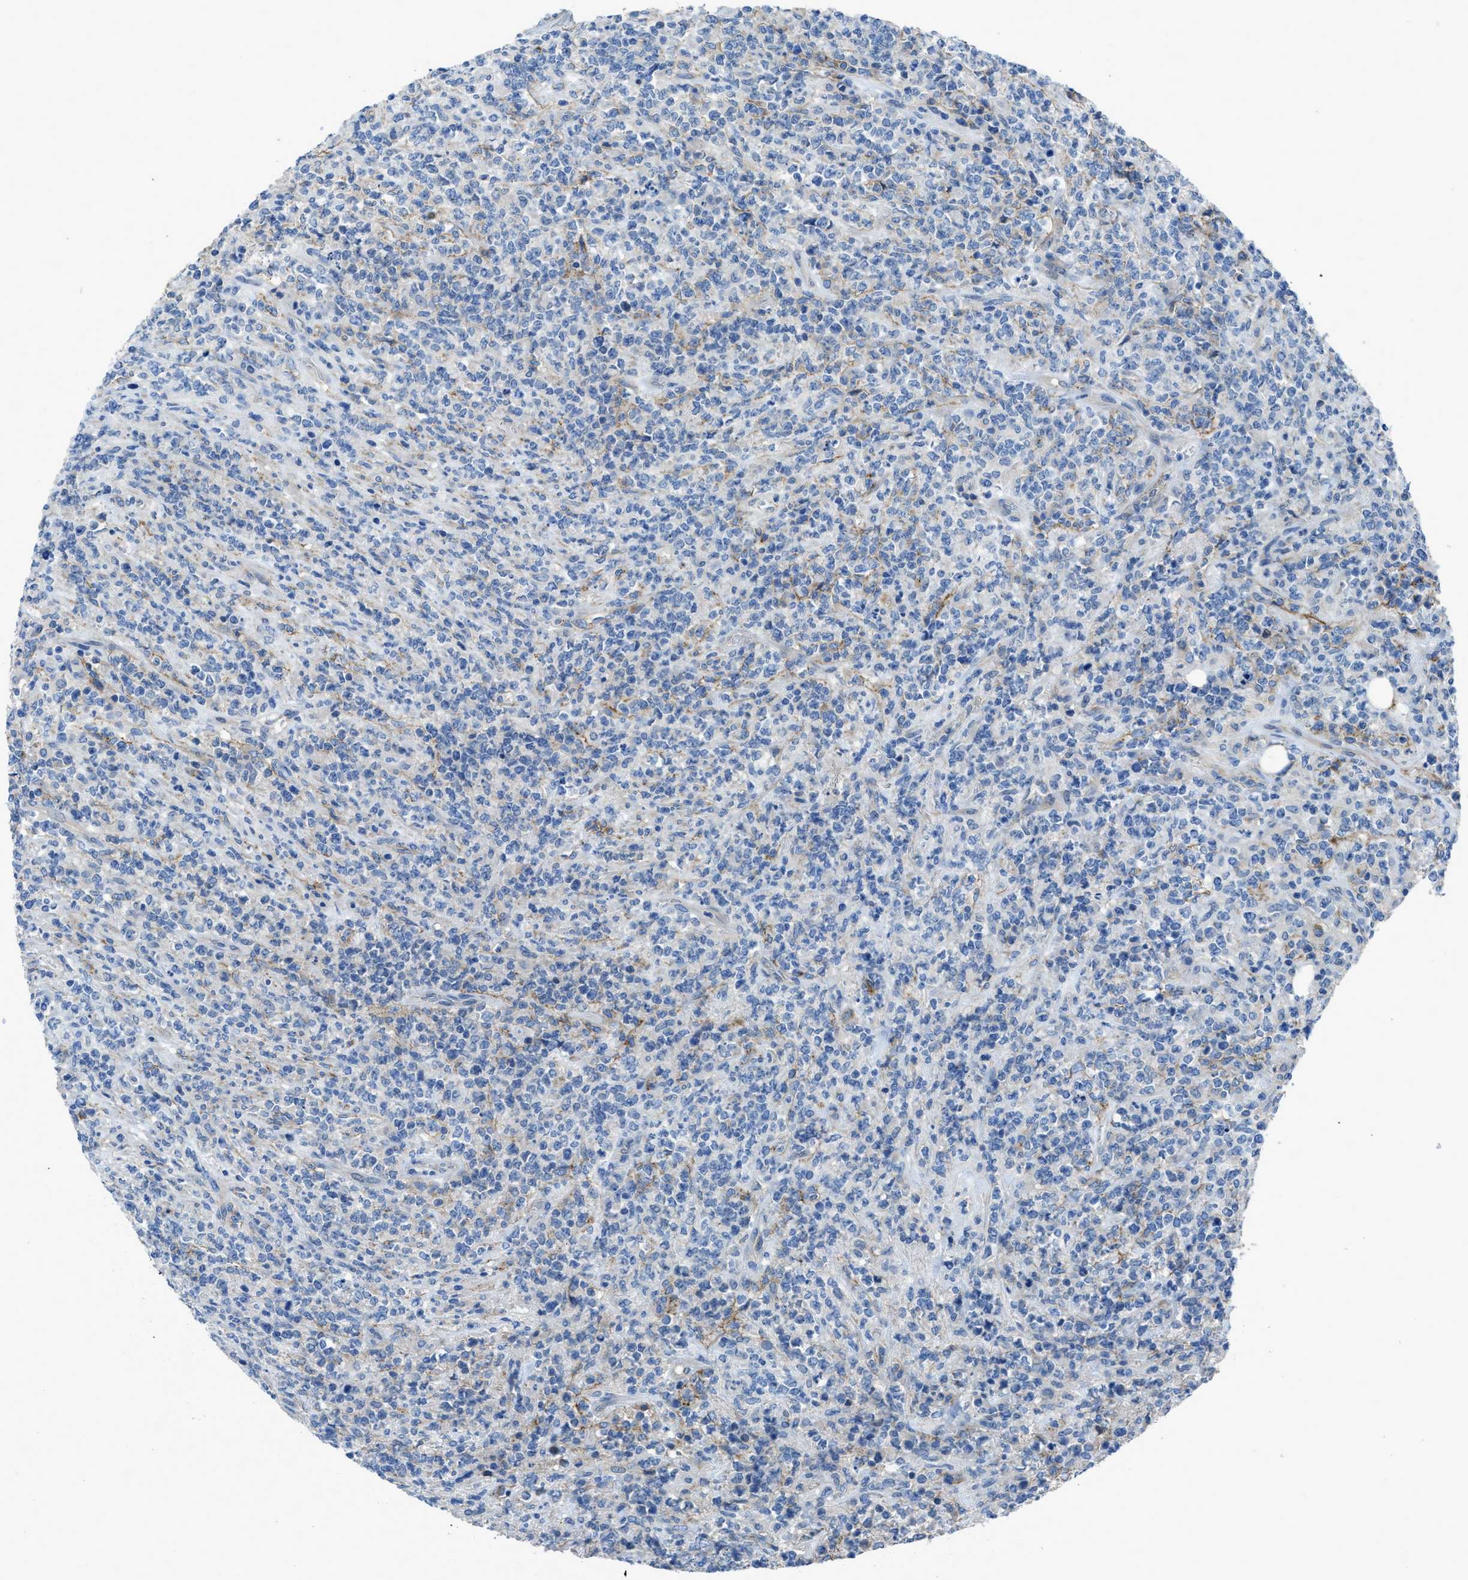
{"staining": {"intensity": "negative", "quantity": "none", "location": "none"}, "tissue": "lymphoma", "cell_type": "Tumor cells", "image_type": "cancer", "snomed": [{"axis": "morphology", "description": "Malignant lymphoma, non-Hodgkin's type, High grade"}, {"axis": "topography", "description": "Soft tissue"}], "caption": "There is no significant positivity in tumor cells of high-grade malignant lymphoma, non-Hodgkin's type. (Immunohistochemistry (ihc), brightfield microscopy, high magnification).", "gene": "PTGFRN", "patient": {"sex": "male", "age": 18}}